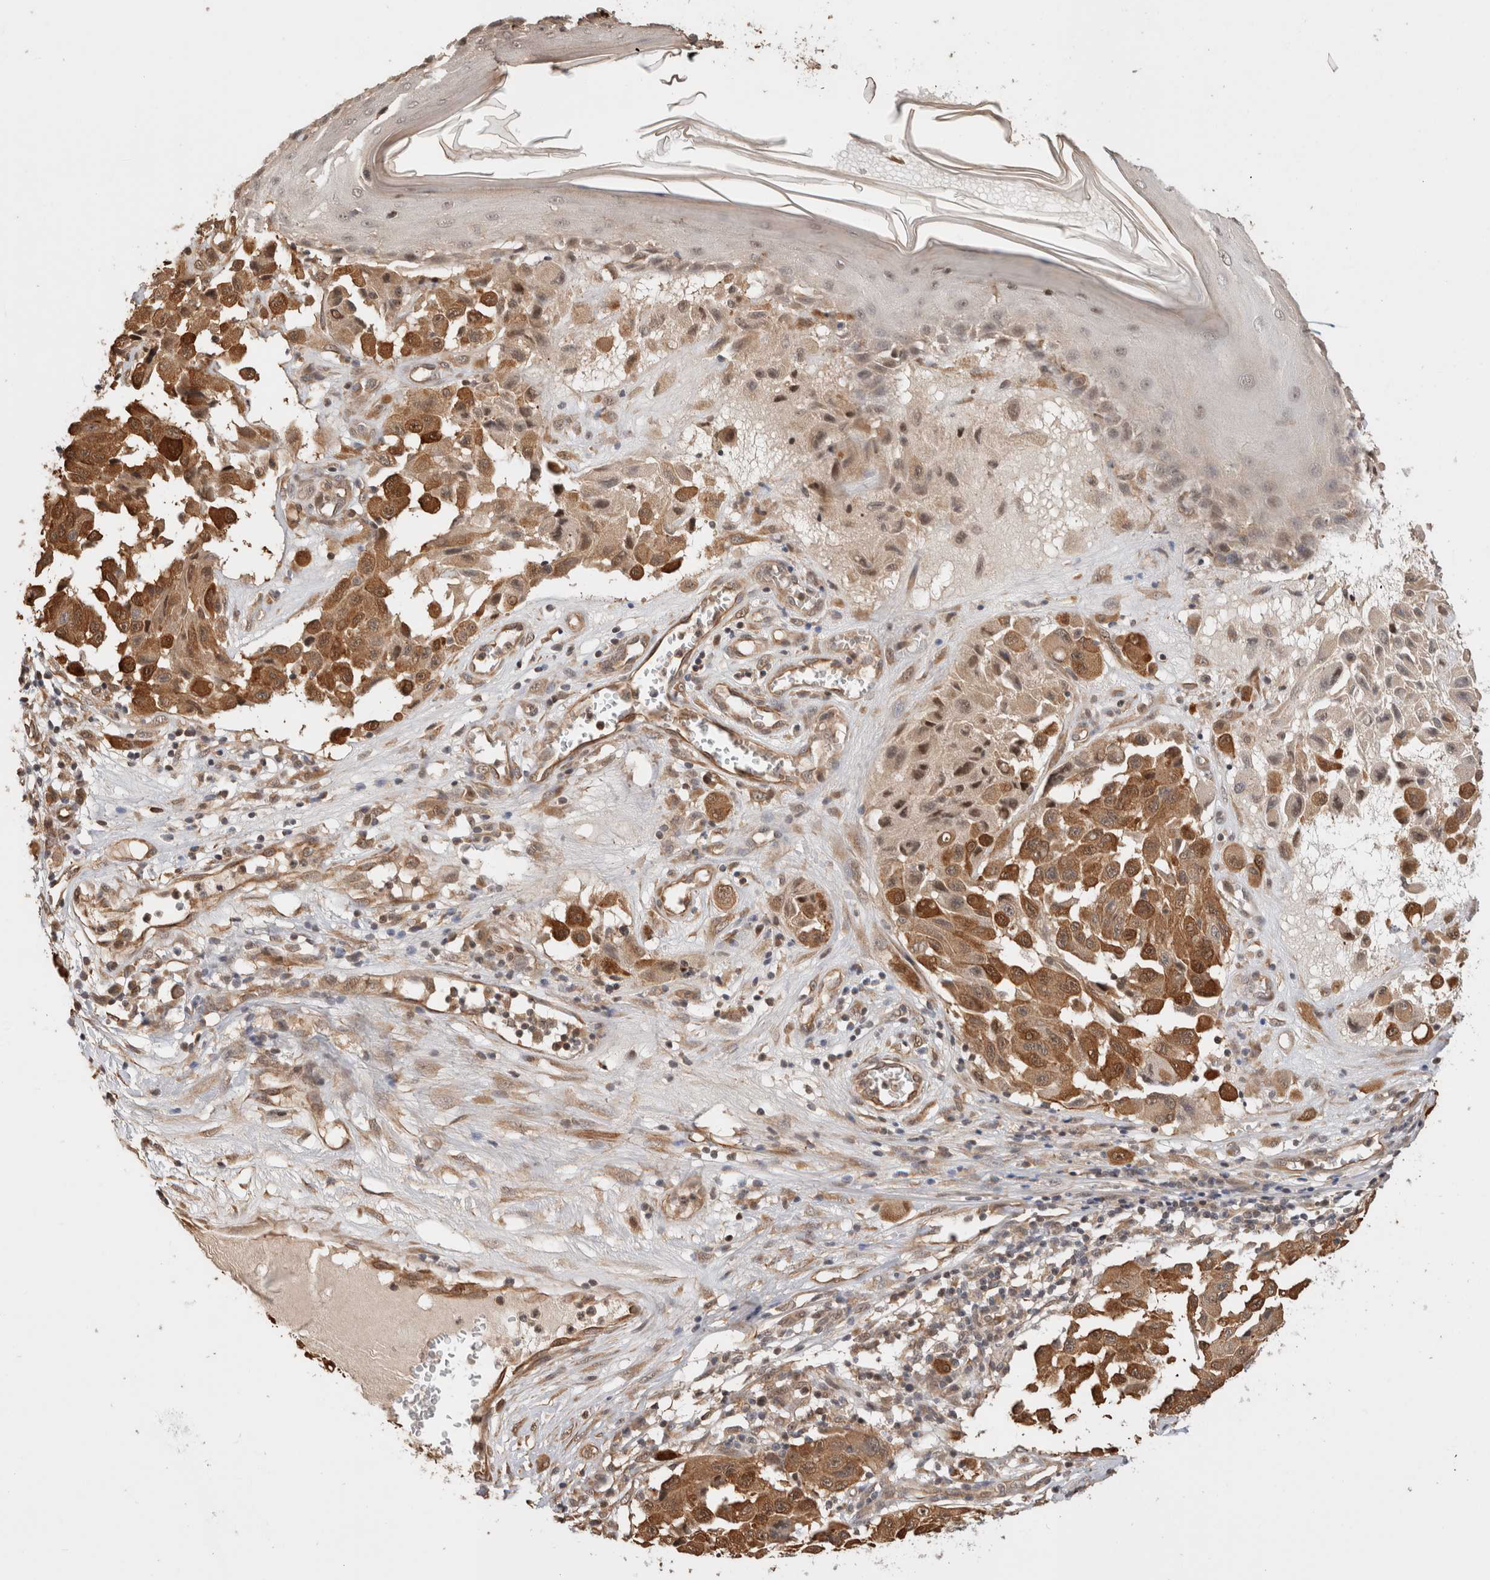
{"staining": {"intensity": "moderate", "quantity": ">75%", "location": "cytoplasmic/membranous"}, "tissue": "melanoma", "cell_type": "Tumor cells", "image_type": "cancer", "snomed": [{"axis": "morphology", "description": "Malignant melanoma, NOS"}, {"axis": "topography", "description": "Skin"}], "caption": "Malignant melanoma tissue demonstrates moderate cytoplasmic/membranous expression in about >75% of tumor cells", "gene": "OTUD6B", "patient": {"sex": "male", "age": 30}}